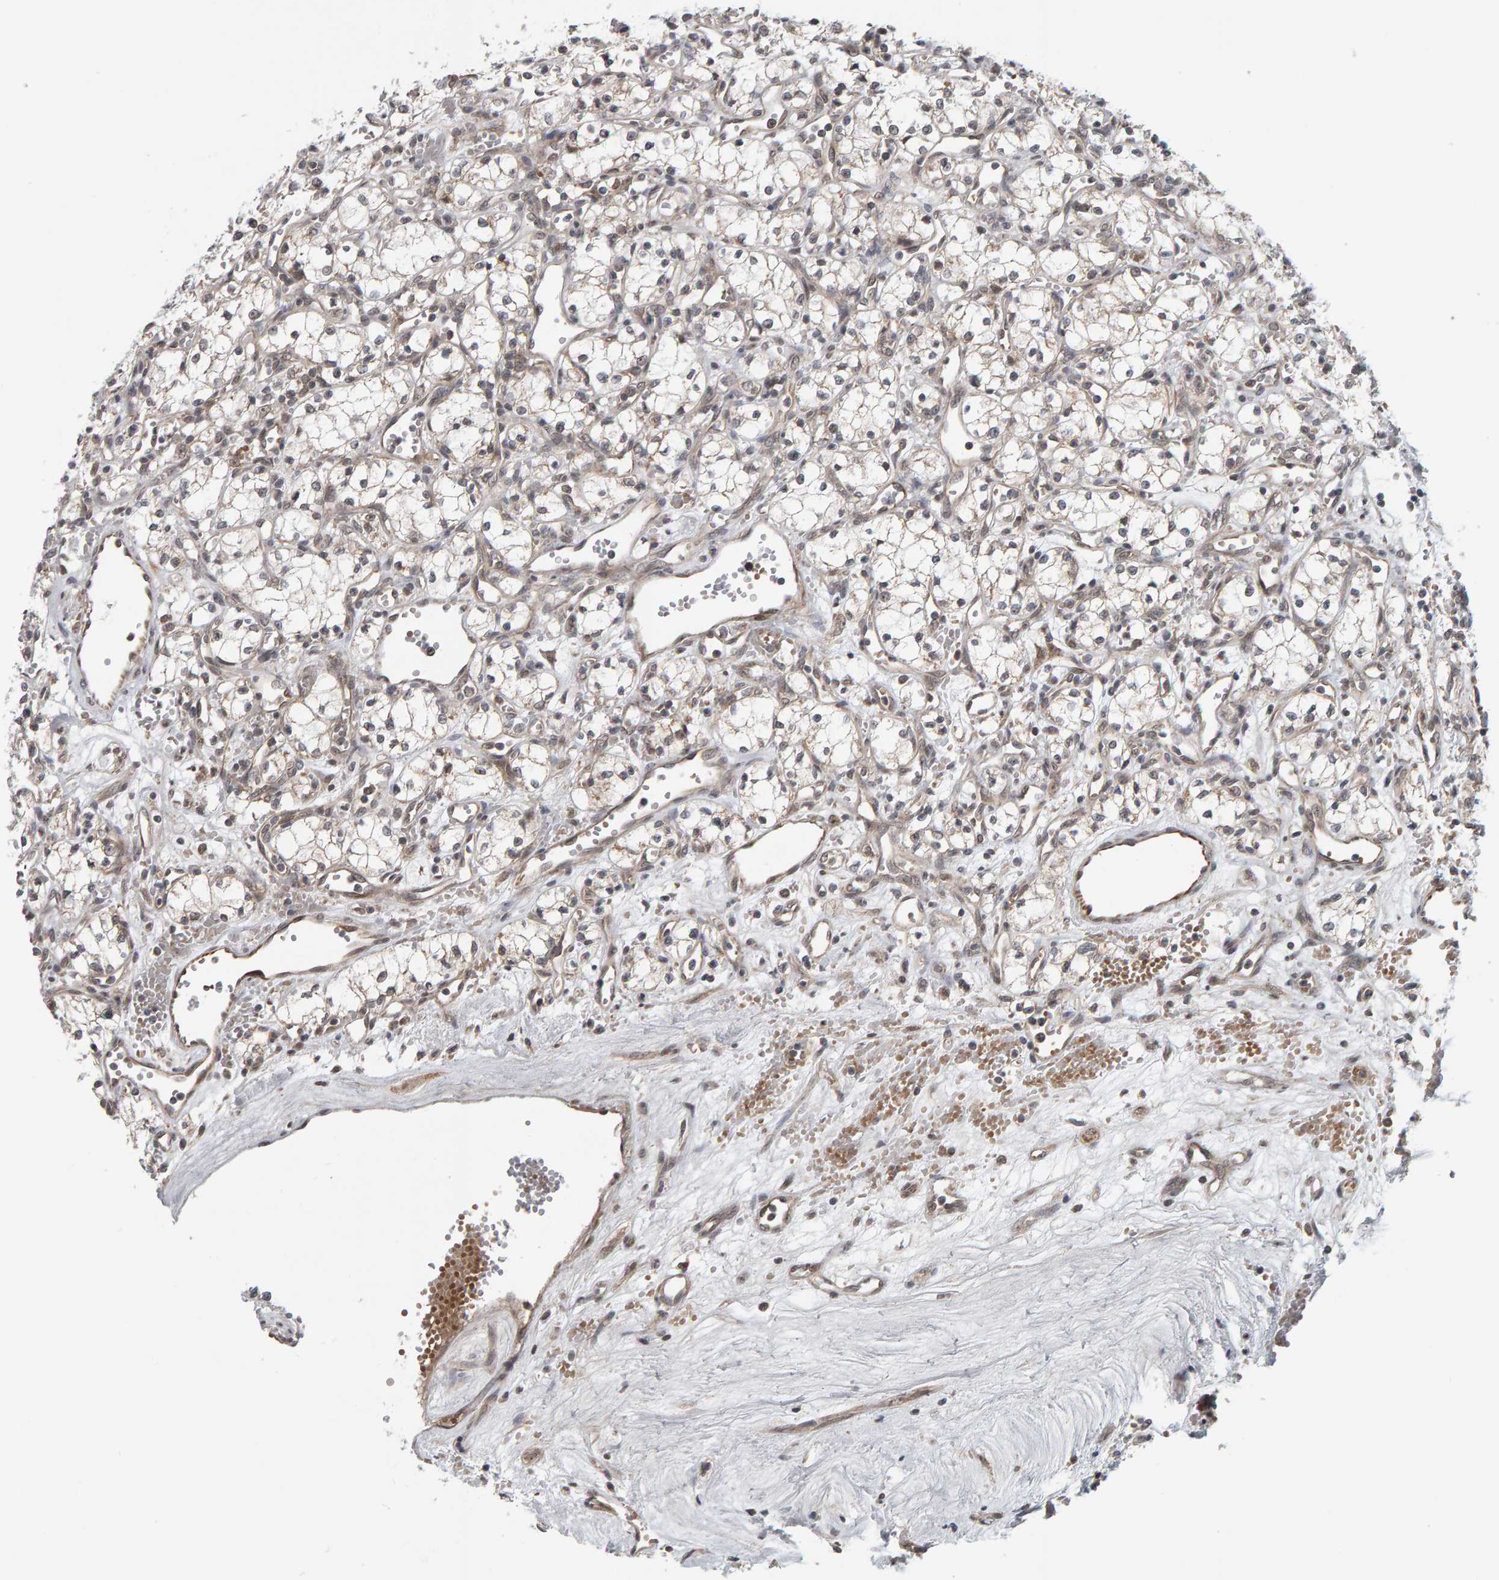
{"staining": {"intensity": "negative", "quantity": "none", "location": "none"}, "tissue": "renal cancer", "cell_type": "Tumor cells", "image_type": "cancer", "snomed": [{"axis": "morphology", "description": "Adenocarcinoma, NOS"}, {"axis": "topography", "description": "Kidney"}], "caption": "This is a micrograph of immunohistochemistry staining of adenocarcinoma (renal), which shows no positivity in tumor cells. Nuclei are stained in blue.", "gene": "DAP3", "patient": {"sex": "male", "age": 59}}